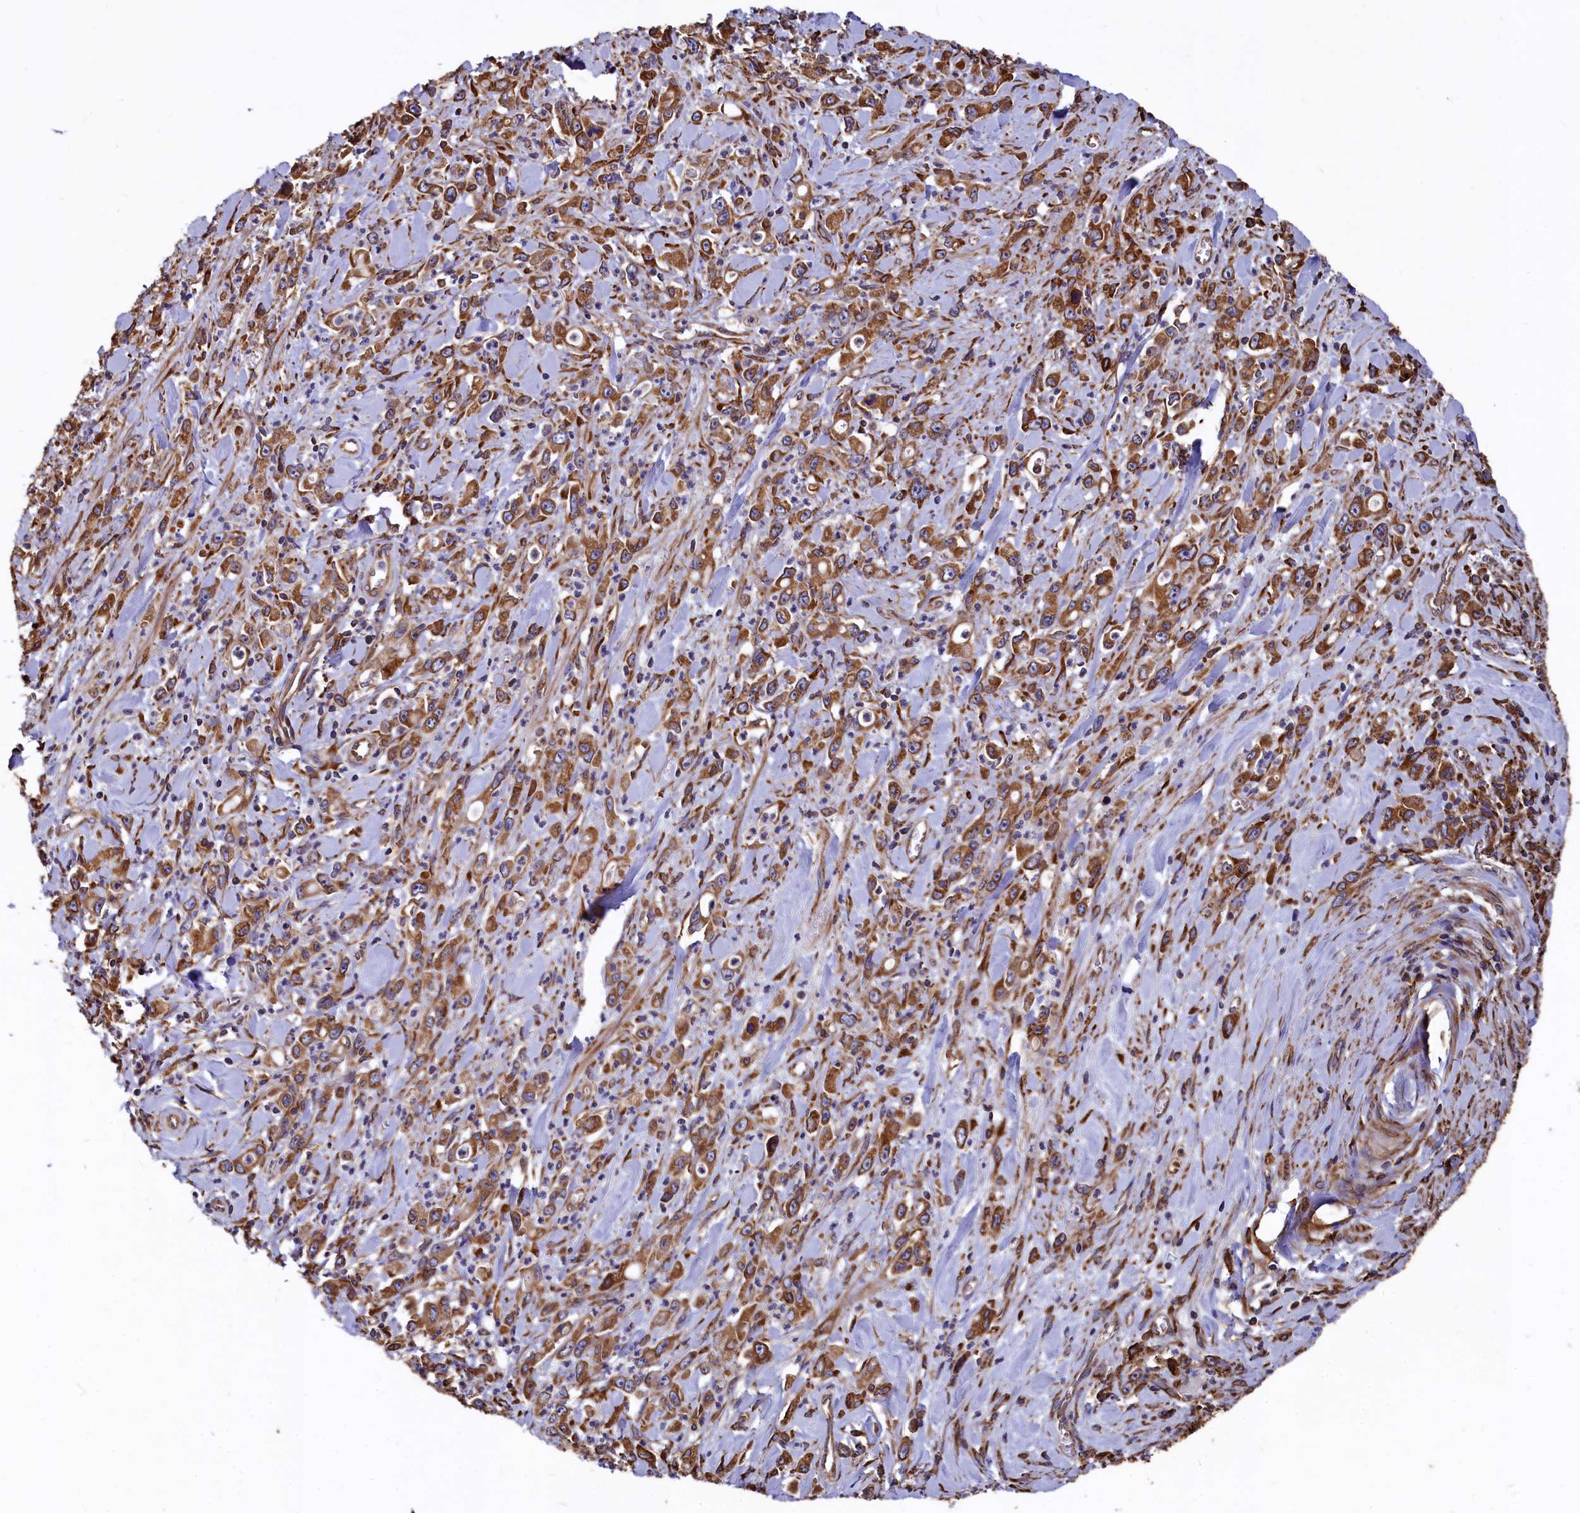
{"staining": {"intensity": "moderate", "quantity": ">75%", "location": "cytoplasmic/membranous"}, "tissue": "stomach cancer", "cell_type": "Tumor cells", "image_type": "cancer", "snomed": [{"axis": "morphology", "description": "Adenocarcinoma, NOS"}, {"axis": "topography", "description": "Stomach, lower"}], "caption": "Immunohistochemical staining of human adenocarcinoma (stomach) exhibits medium levels of moderate cytoplasmic/membranous positivity in about >75% of tumor cells.", "gene": "NEURL1B", "patient": {"sex": "female", "age": 43}}